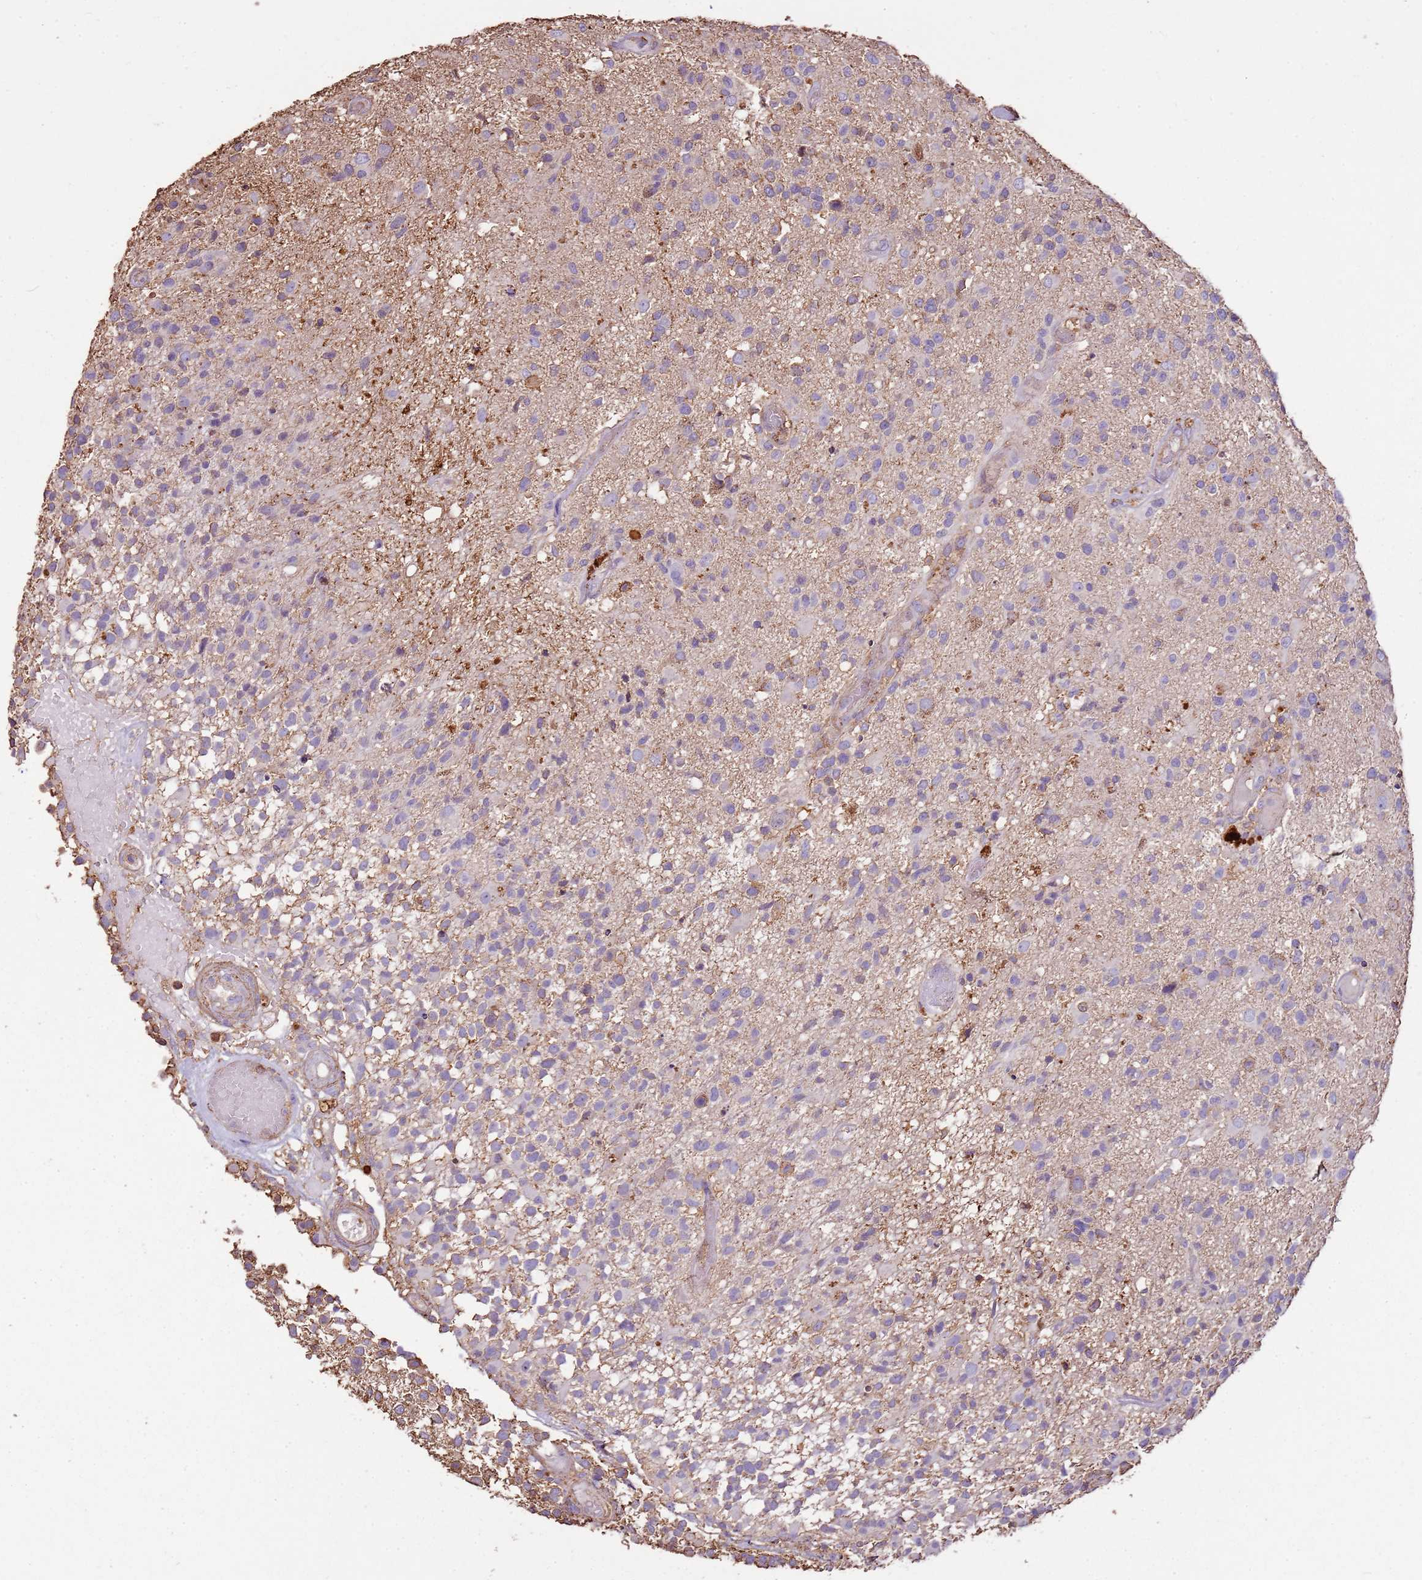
{"staining": {"intensity": "weak", "quantity": "<25%", "location": "cytoplasmic/membranous"}, "tissue": "glioma", "cell_type": "Tumor cells", "image_type": "cancer", "snomed": [{"axis": "morphology", "description": "Glioma, malignant, High grade"}, {"axis": "morphology", "description": "Glioblastoma, NOS"}, {"axis": "topography", "description": "Brain"}], "caption": "An immunohistochemistry histopathology image of glioma is shown. There is no staining in tumor cells of glioma.", "gene": "ARL10", "patient": {"sex": "male", "age": 60}}